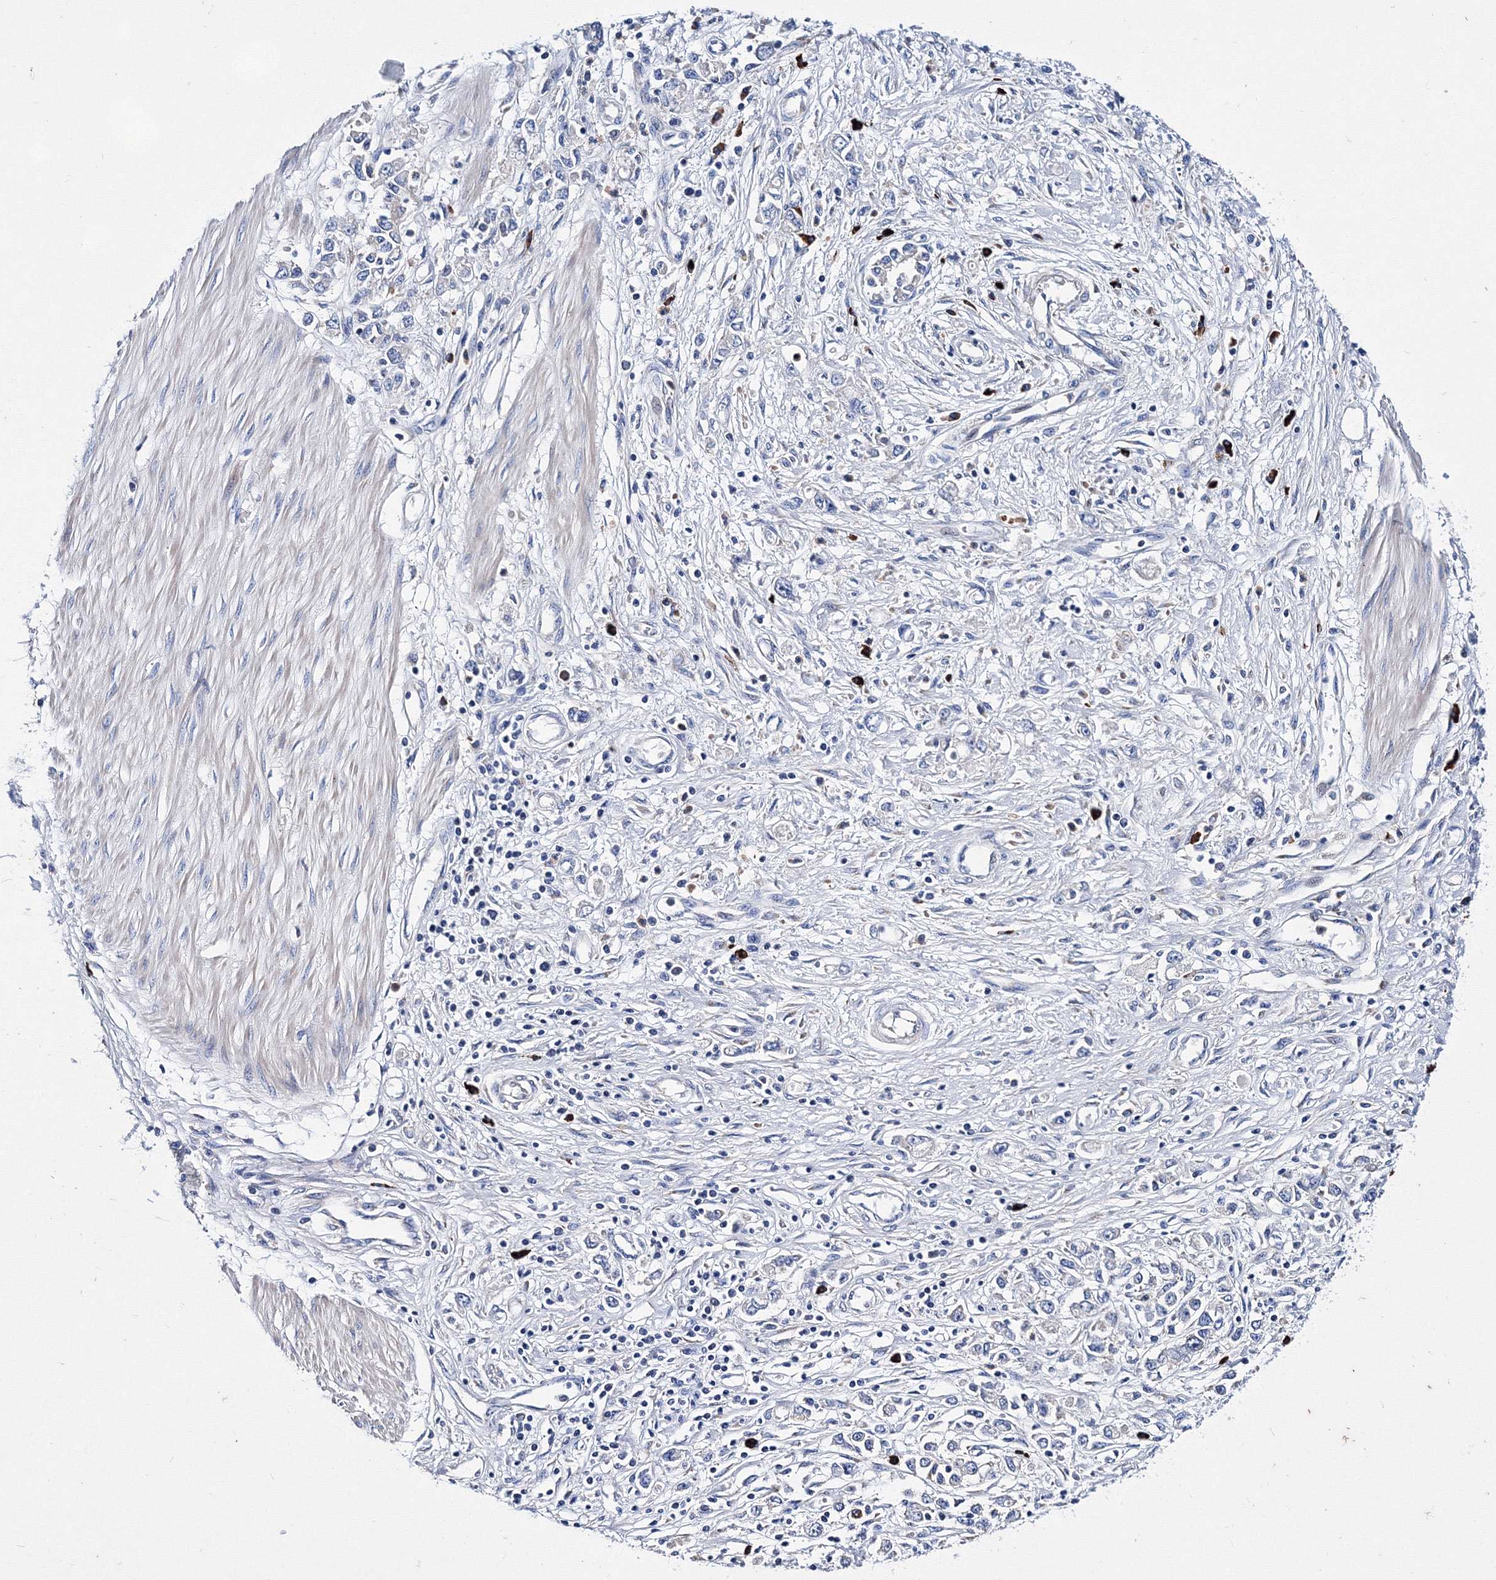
{"staining": {"intensity": "negative", "quantity": "none", "location": "none"}, "tissue": "stomach cancer", "cell_type": "Tumor cells", "image_type": "cancer", "snomed": [{"axis": "morphology", "description": "Adenocarcinoma, NOS"}, {"axis": "topography", "description": "Stomach"}], "caption": "Adenocarcinoma (stomach) was stained to show a protein in brown. There is no significant positivity in tumor cells.", "gene": "TRPM2", "patient": {"sex": "female", "age": 76}}